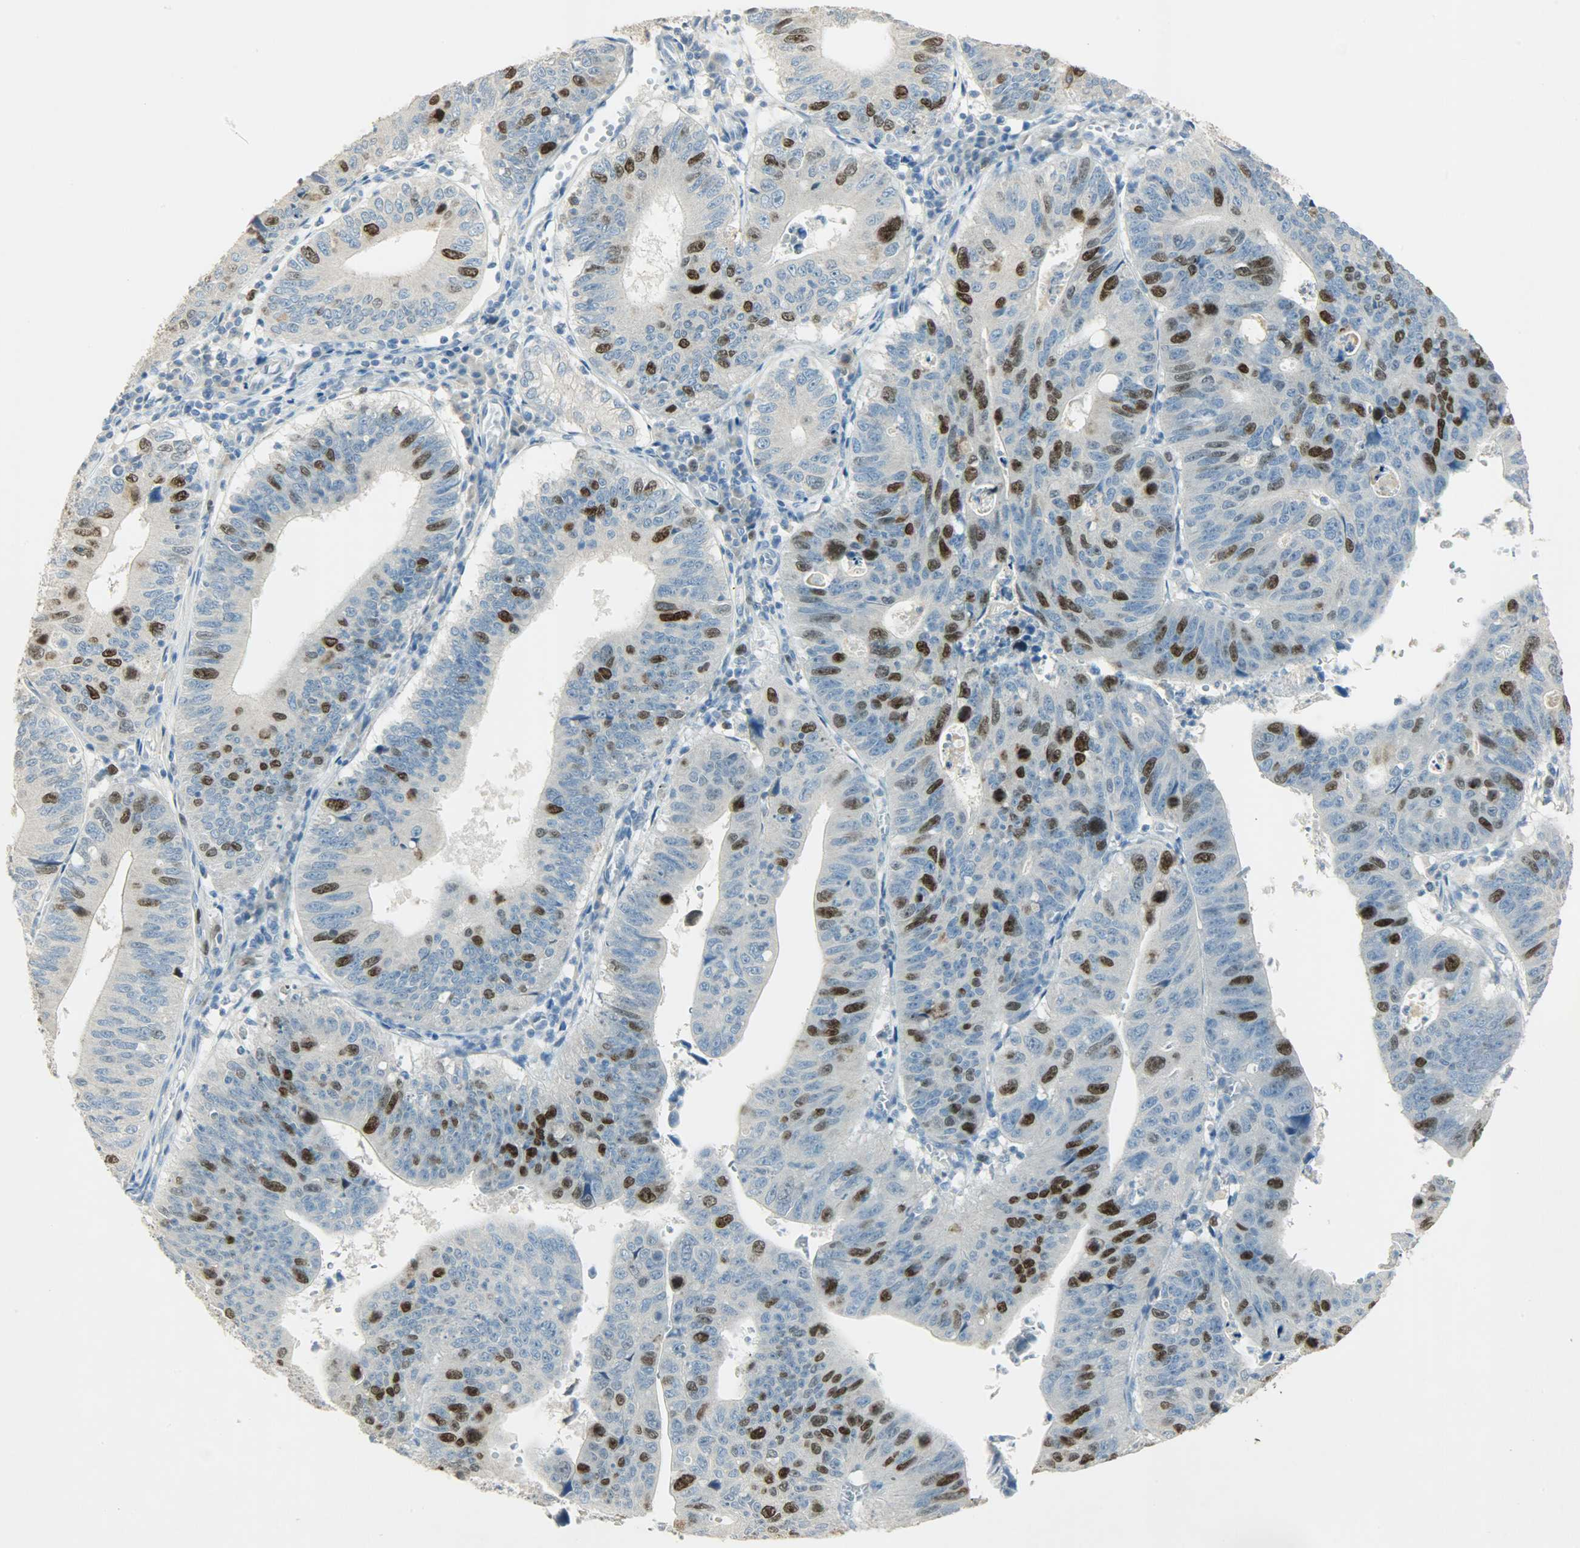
{"staining": {"intensity": "strong", "quantity": "<25%", "location": "nuclear"}, "tissue": "stomach cancer", "cell_type": "Tumor cells", "image_type": "cancer", "snomed": [{"axis": "morphology", "description": "Adenocarcinoma, NOS"}, {"axis": "topography", "description": "Stomach"}], "caption": "This is a histology image of immunohistochemistry staining of stomach cancer (adenocarcinoma), which shows strong expression in the nuclear of tumor cells.", "gene": "TPX2", "patient": {"sex": "male", "age": 59}}